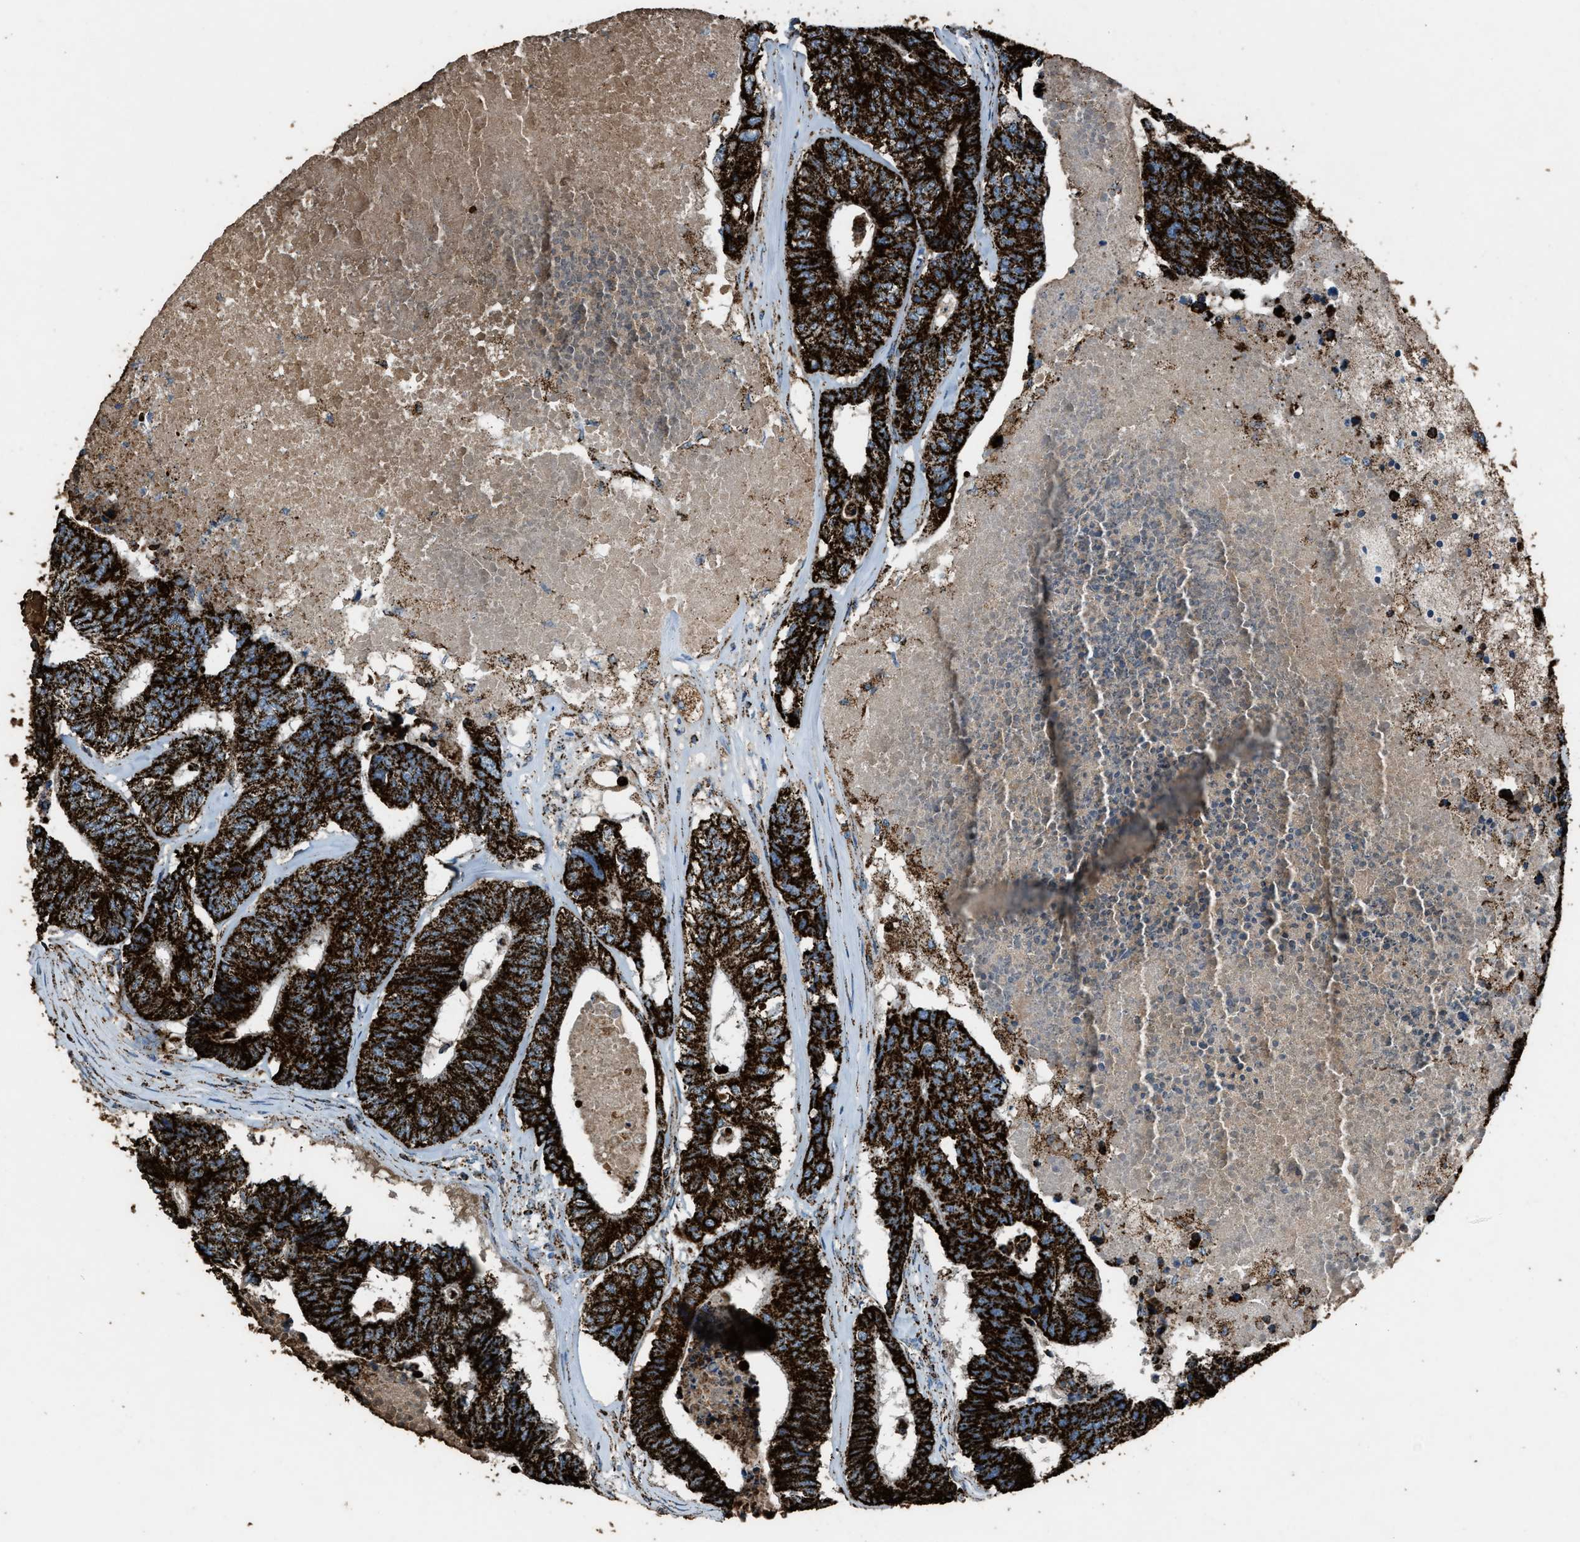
{"staining": {"intensity": "strong", "quantity": ">75%", "location": "cytoplasmic/membranous"}, "tissue": "colorectal cancer", "cell_type": "Tumor cells", "image_type": "cancer", "snomed": [{"axis": "morphology", "description": "Adenocarcinoma, NOS"}, {"axis": "topography", "description": "Colon"}], "caption": "Protein expression analysis of adenocarcinoma (colorectal) demonstrates strong cytoplasmic/membranous staining in about >75% of tumor cells.", "gene": "MDH2", "patient": {"sex": "female", "age": 67}}